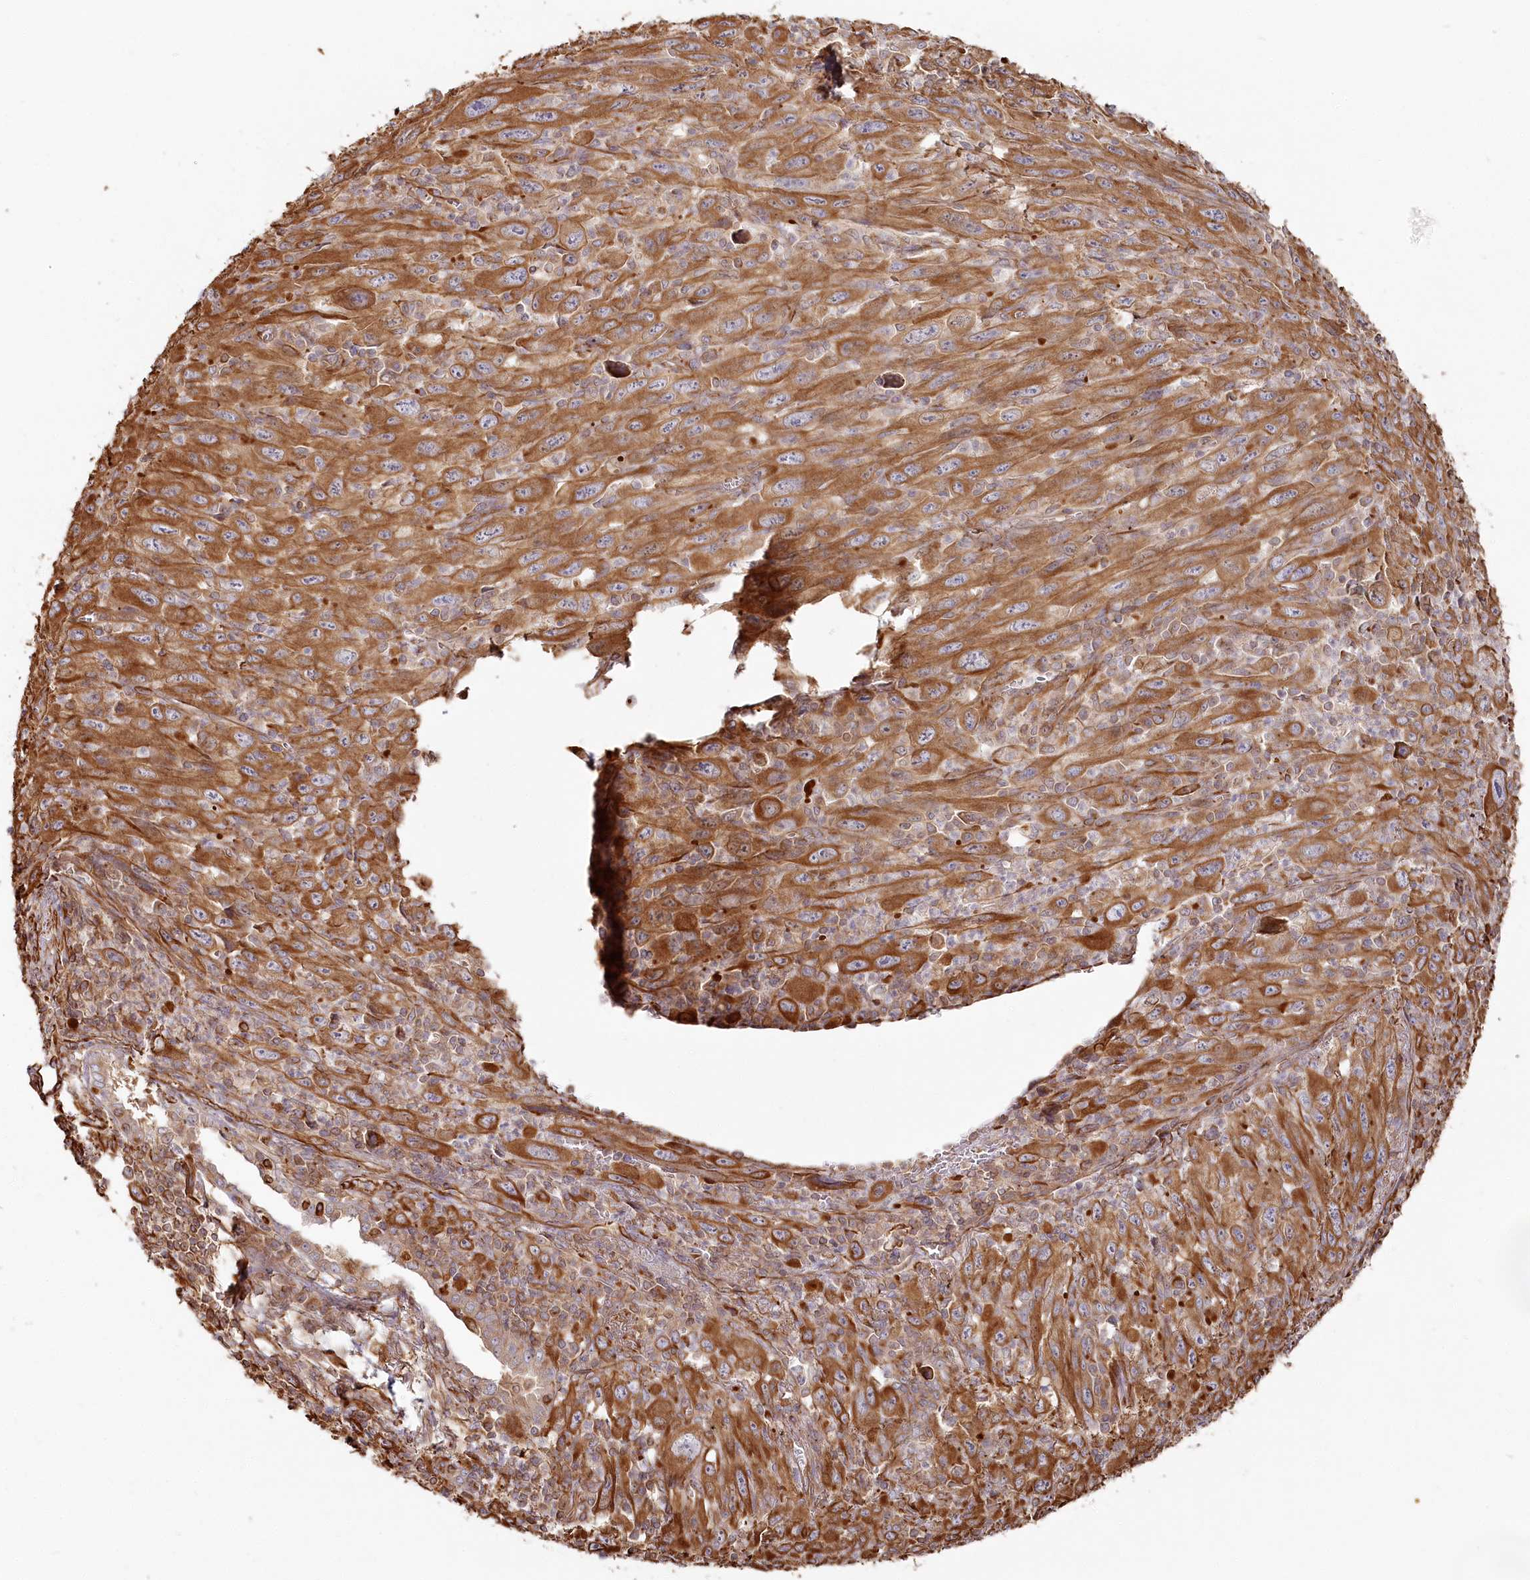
{"staining": {"intensity": "moderate", "quantity": ">75%", "location": "cytoplasmic/membranous"}, "tissue": "melanoma", "cell_type": "Tumor cells", "image_type": "cancer", "snomed": [{"axis": "morphology", "description": "Malignant melanoma, Metastatic site"}, {"axis": "topography", "description": "Skin"}], "caption": "Tumor cells demonstrate moderate cytoplasmic/membranous staining in approximately >75% of cells in melanoma. The staining is performed using DAB brown chromogen to label protein expression. The nuclei are counter-stained blue using hematoxylin.", "gene": "TTC1", "patient": {"sex": "female", "age": 56}}